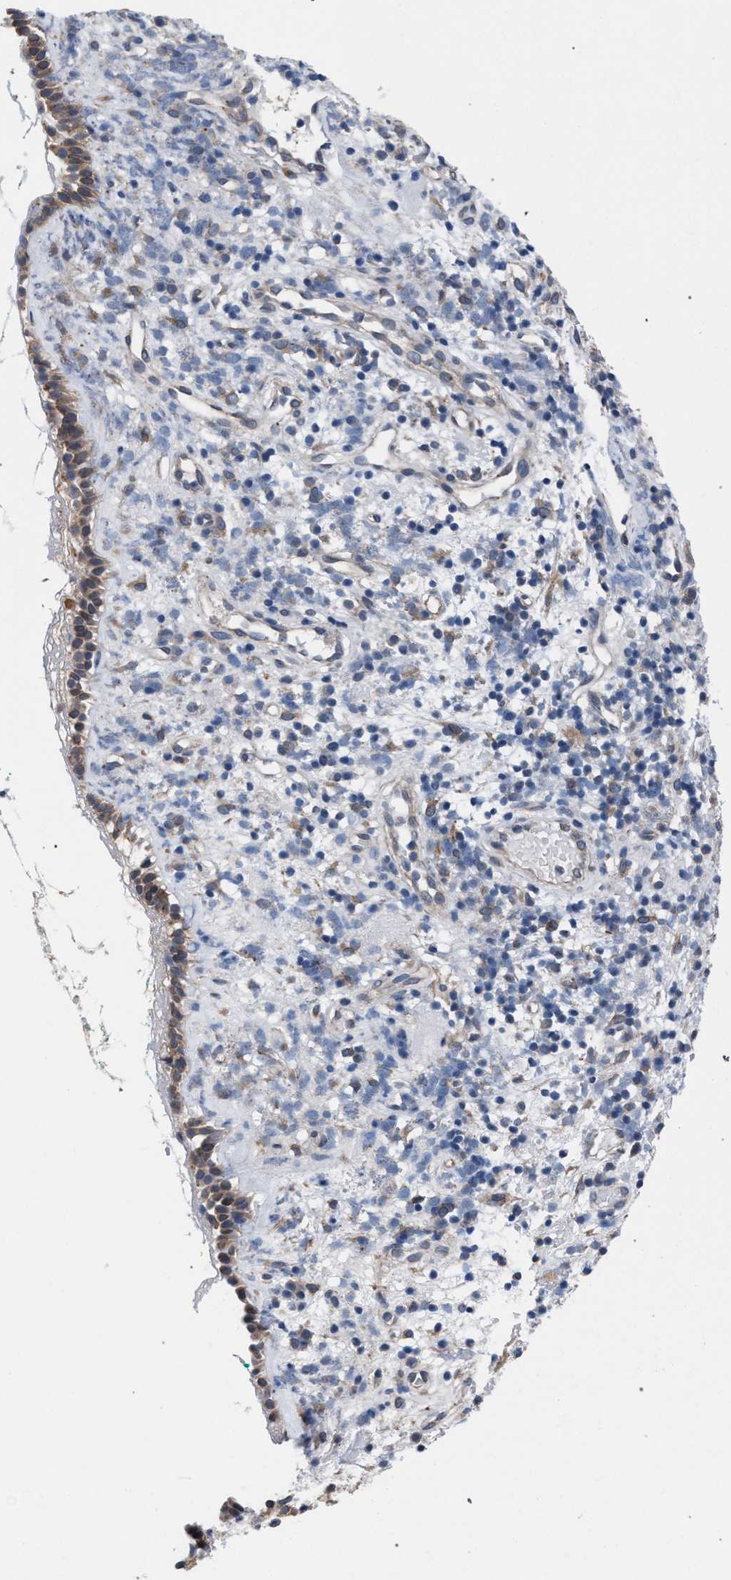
{"staining": {"intensity": "weak", "quantity": ">75%", "location": "cytoplasmic/membranous"}, "tissue": "nasopharynx", "cell_type": "Respiratory epithelial cells", "image_type": "normal", "snomed": [{"axis": "morphology", "description": "Normal tissue, NOS"}, {"axis": "morphology", "description": "Basal cell carcinoma"}, {"axis": "topography", "description": "Cartilage tissue"}, {"axis": "topography", "description": "Nasopharynx"}, {"axis": "topography", "description": "Oral tissue"}], "caption": "Weak cytoplasmic/membranous expression is seen in about >75% of respiratory epithelial cells in normal nasopharynx.", "gene": "ARPC5L", "patient": {"sex": "female", "age": 77}}